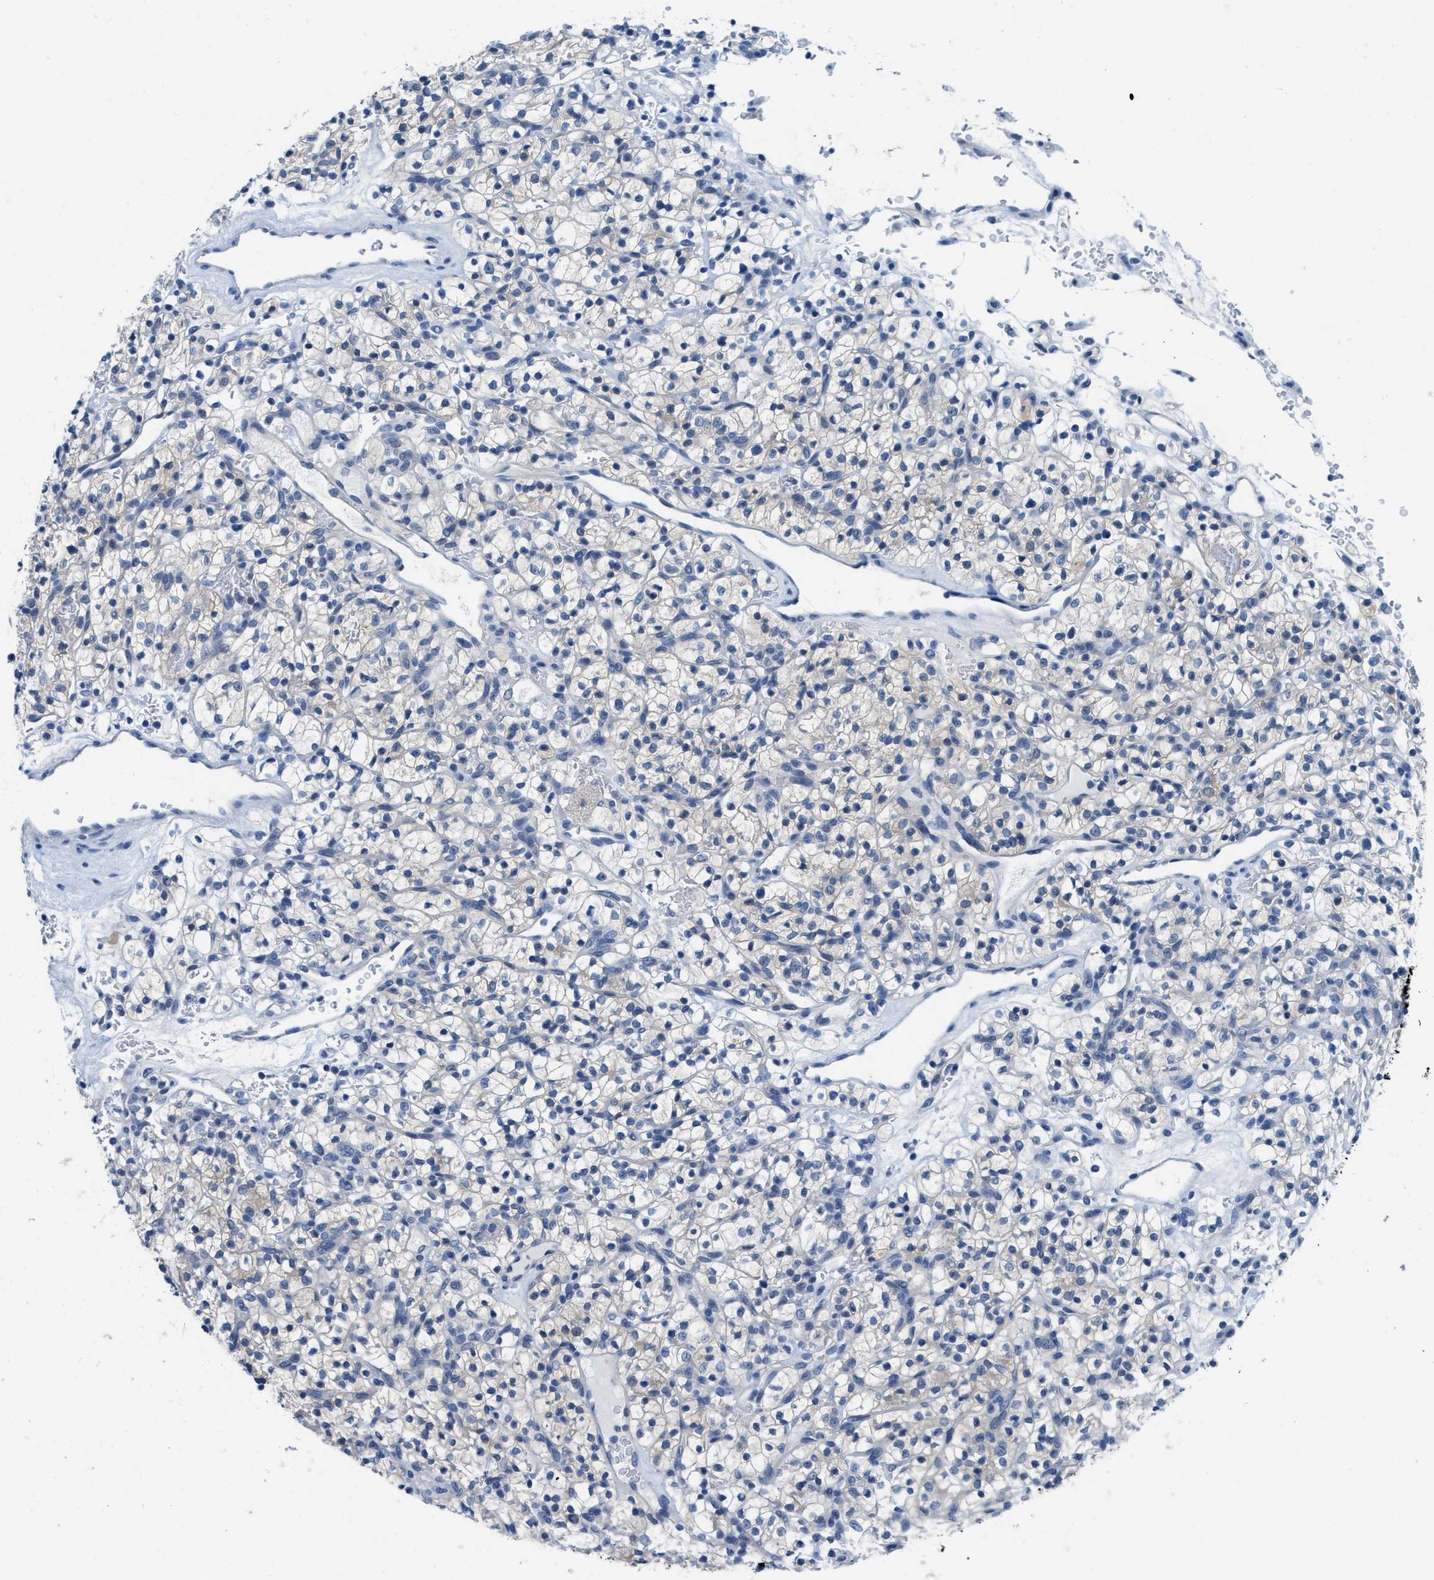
{"staining": {"intensity": "negative", "quantity": "none", "location": "none"}, "tissue": "renal cancer", "cell_type": "Tumor cells", "image_type": "cancer", "snomed": [{"axis": "morphology", "description": "Adenocarcinoma, NOS"}, {"axis": "topography", "description": "Kidney"}], "caption": "Immunohistochemistry (IHC) histopathology image of neoplastic tissue: renal cancer stained with DAB (3,3'-diaminobenzidine) shows no significant protein staining in tumor cells.", "gene": "NUDT5", "patient": {"sex": "female", "age": 57}}